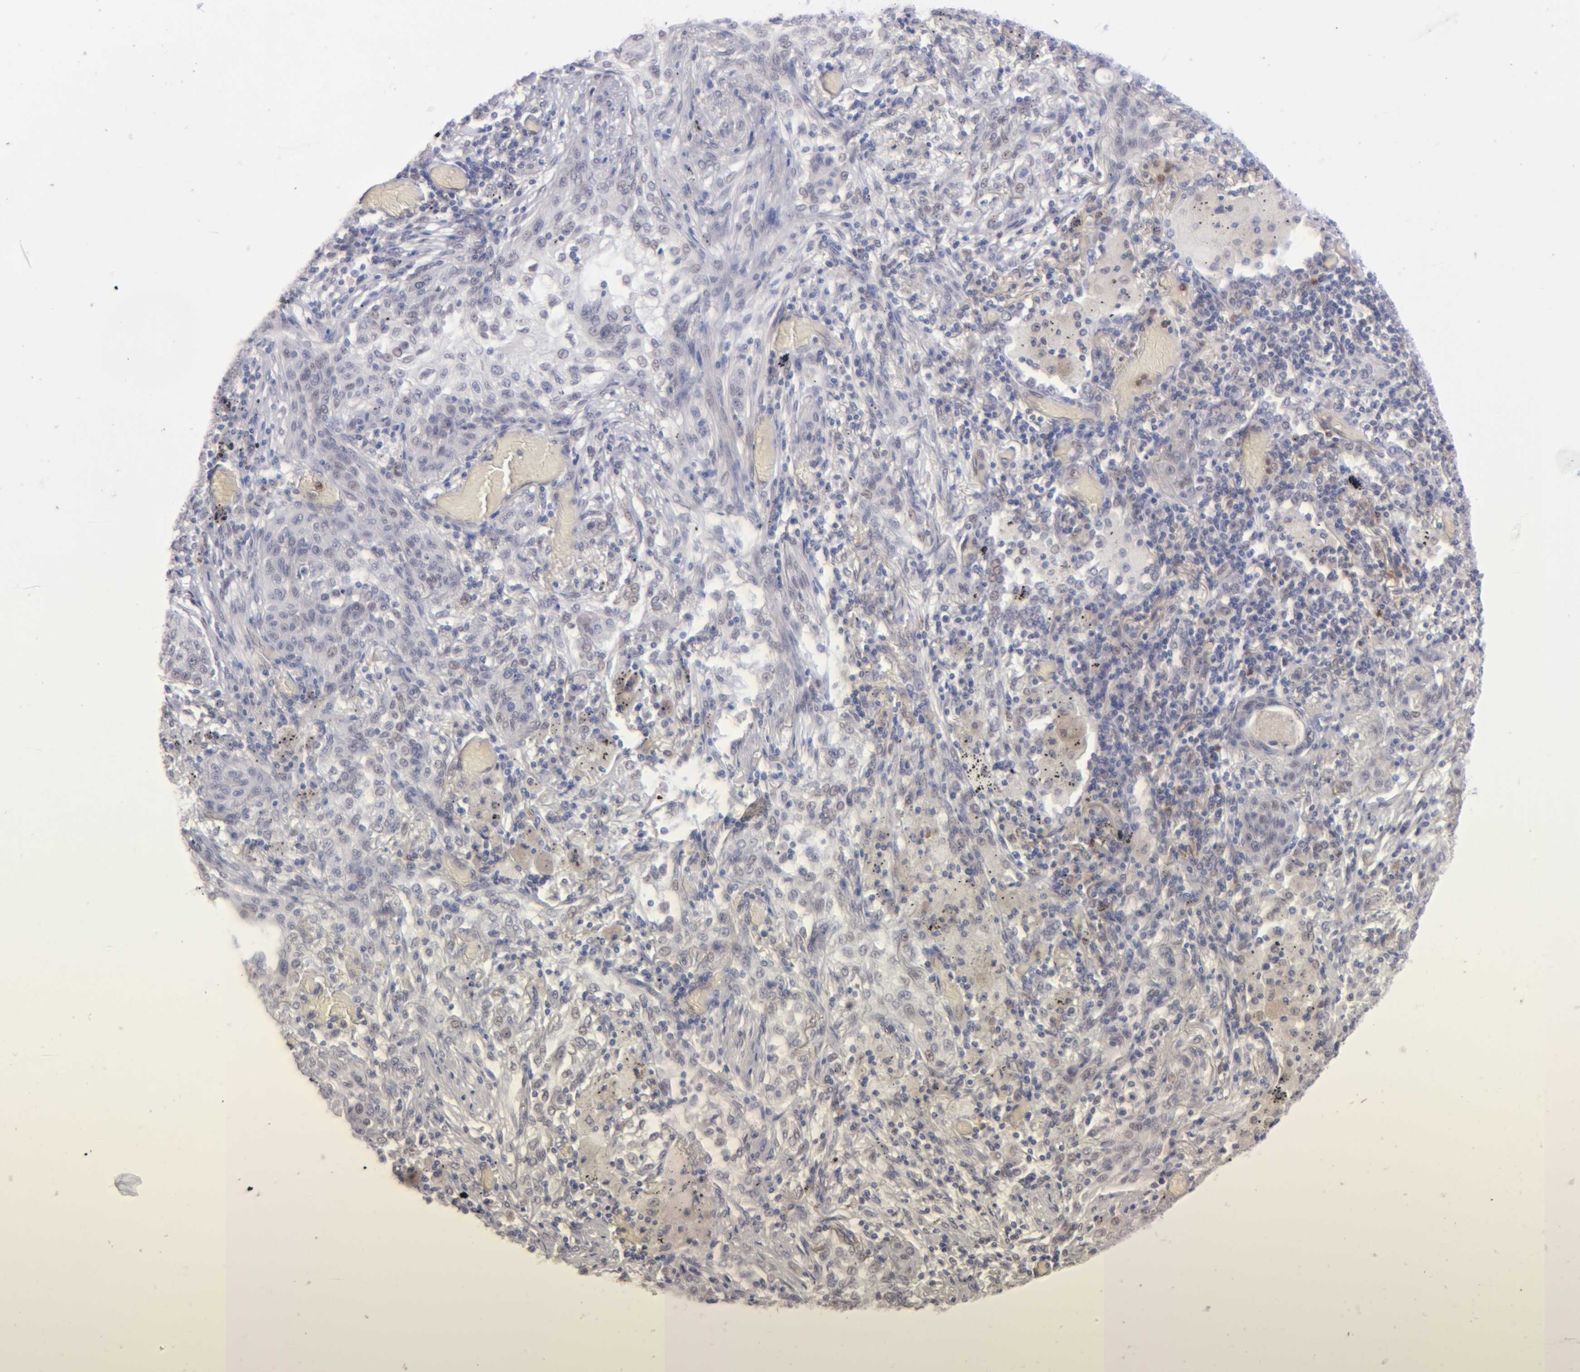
{"staining": {"intensity": "weak", "quantity": "<25%", "location": "cytoplasmic/membranous,nuclear"}, "tissue": "lung cancer", "cell_type": "Tumor cells", "image_type": "cancer", "snomed": [{"axis": "morphology", "description": "Squamous cell carcinoma, NOS"}, {"axis": "topography", "description": "Lung"}], "caption": "This is an IHC micrograph of lung squamous cell carcinoma. There is no staining in tumor cells.", "gene": "MGAM", "patient": {"sex": "female", "age": 47}}